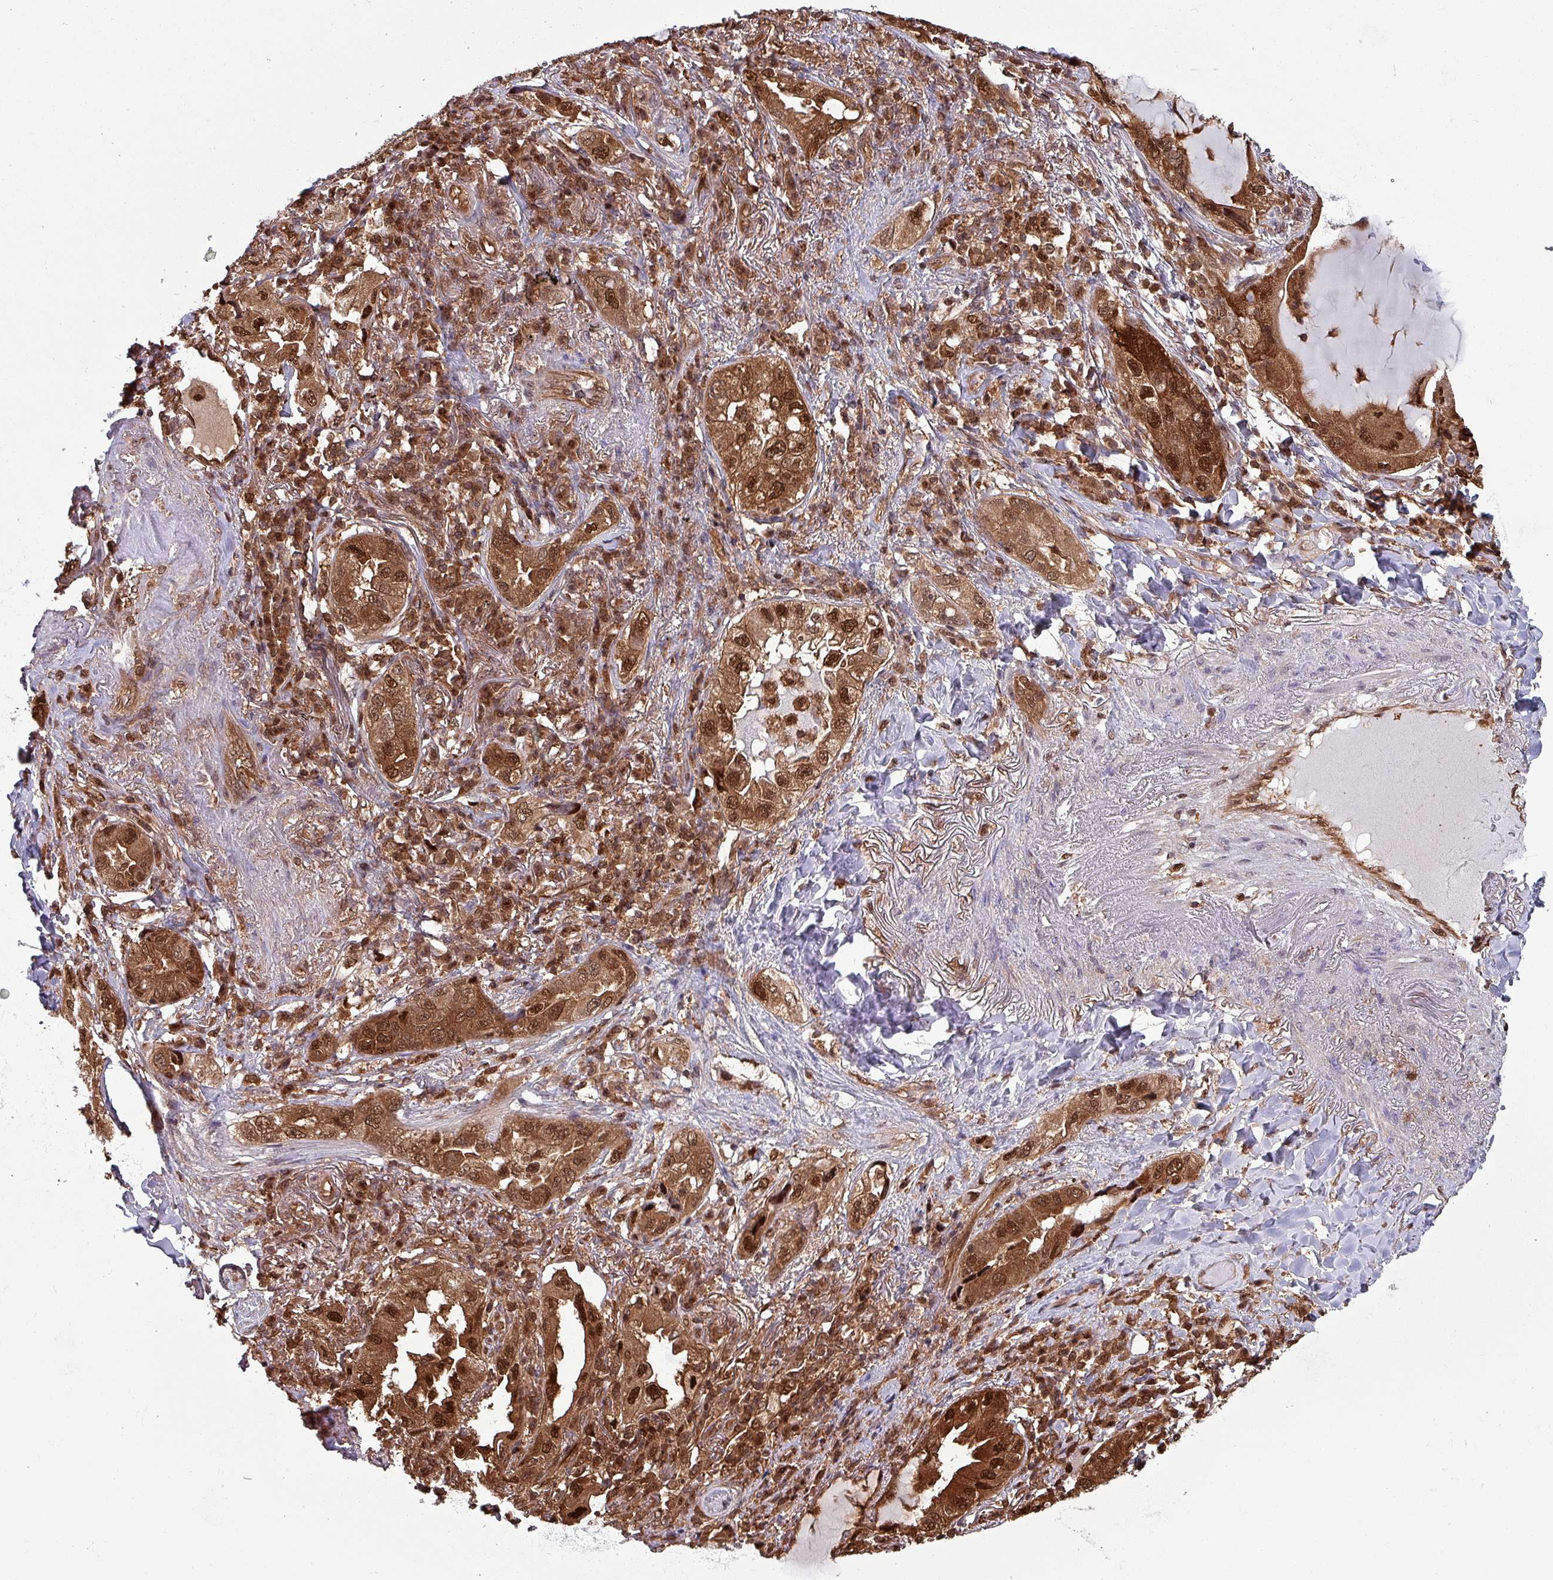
{"staining": {"intensity": "strong", "quantity": ">75%", "location": "cytoplasmic/membranous,nuclear"}, "tissue": "lung cancer", "cell_type": "Tumor cells", "image_type": "cancer", "snomed": [{"axis": "morphology", "description": "Adenocarcinoma, NOS"}, {"axis": "topography", "description": "Lung"}], "caption": "DAB (3,3'-diaminobenzidine) immunohistochemical staining of human lung adenocarcinoma displays strong cytoplasmic/membranous and nuclear protein expression in approximately >75% of tumor cells. The staining was performed using DAB, with brown indicating positive protein expression. Nuclei are stained blue with hematoxylin.", "gene": "PSMB8", "patient": {"sex": "female", "age": 69}}